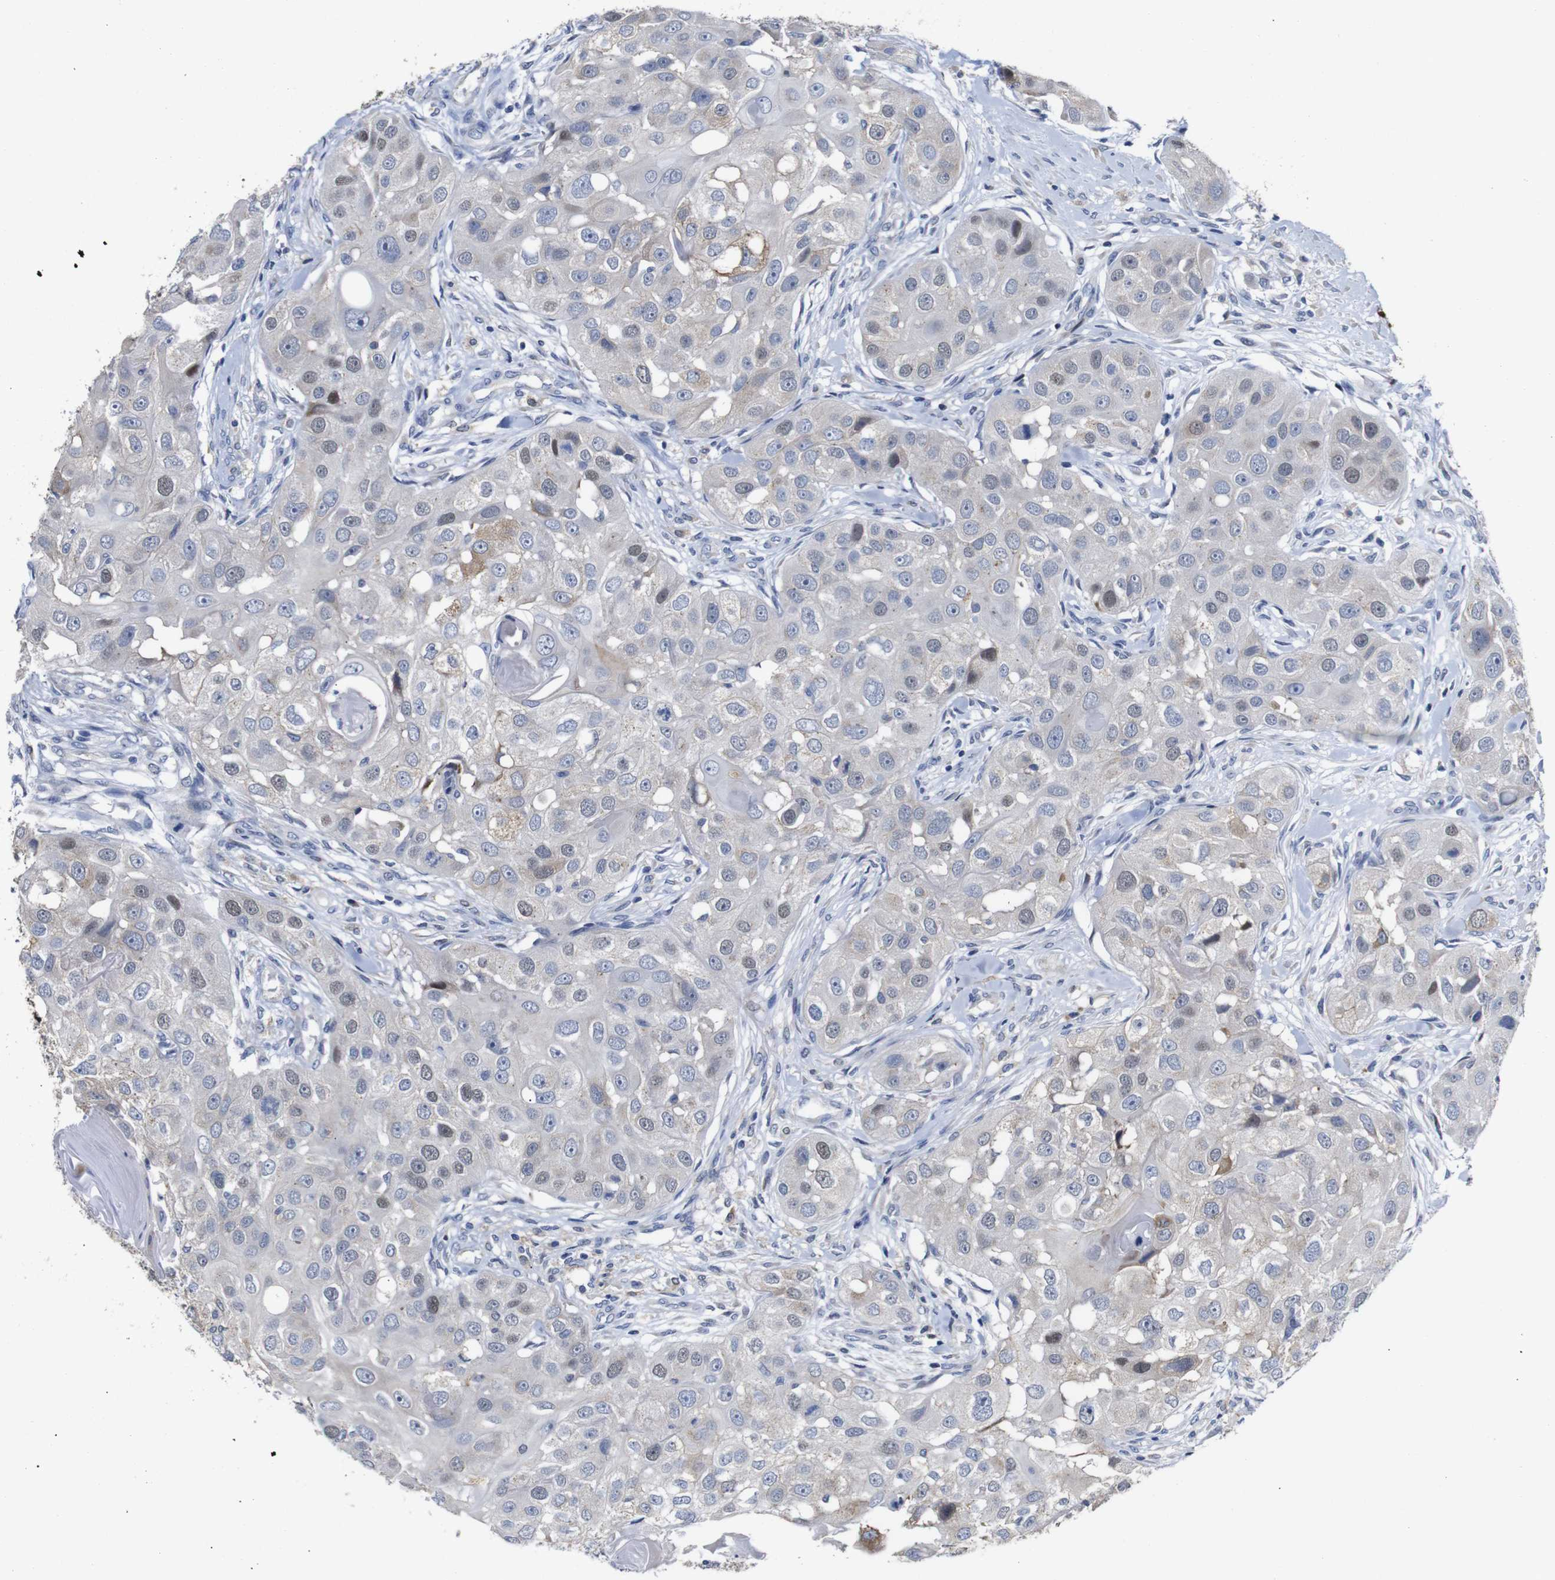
{"staining": {"intensity": "weak", "quantity": "<25%", "location": "nuclear"}, "tissue": "head and neck cancer", "cell_type": "Tumor cells", "image_type": "cancer", "snomed": [{"axis": "morphology", "description": "Normal tissue, NOS"}, {"axis": "morphology", "description": "Squamous cell carcinoma, NOS"}, {"axis": "topography", "description": "Skeletal muscle"}, {"axis": "topography", "description": "Head-Neck"}], "caption": "Histopathology image shows no protein positivity in tumor cells of head and neck cancer tissue.", "gene": "TCEAL9", "patient": {"sex": "male", "age": 51}}